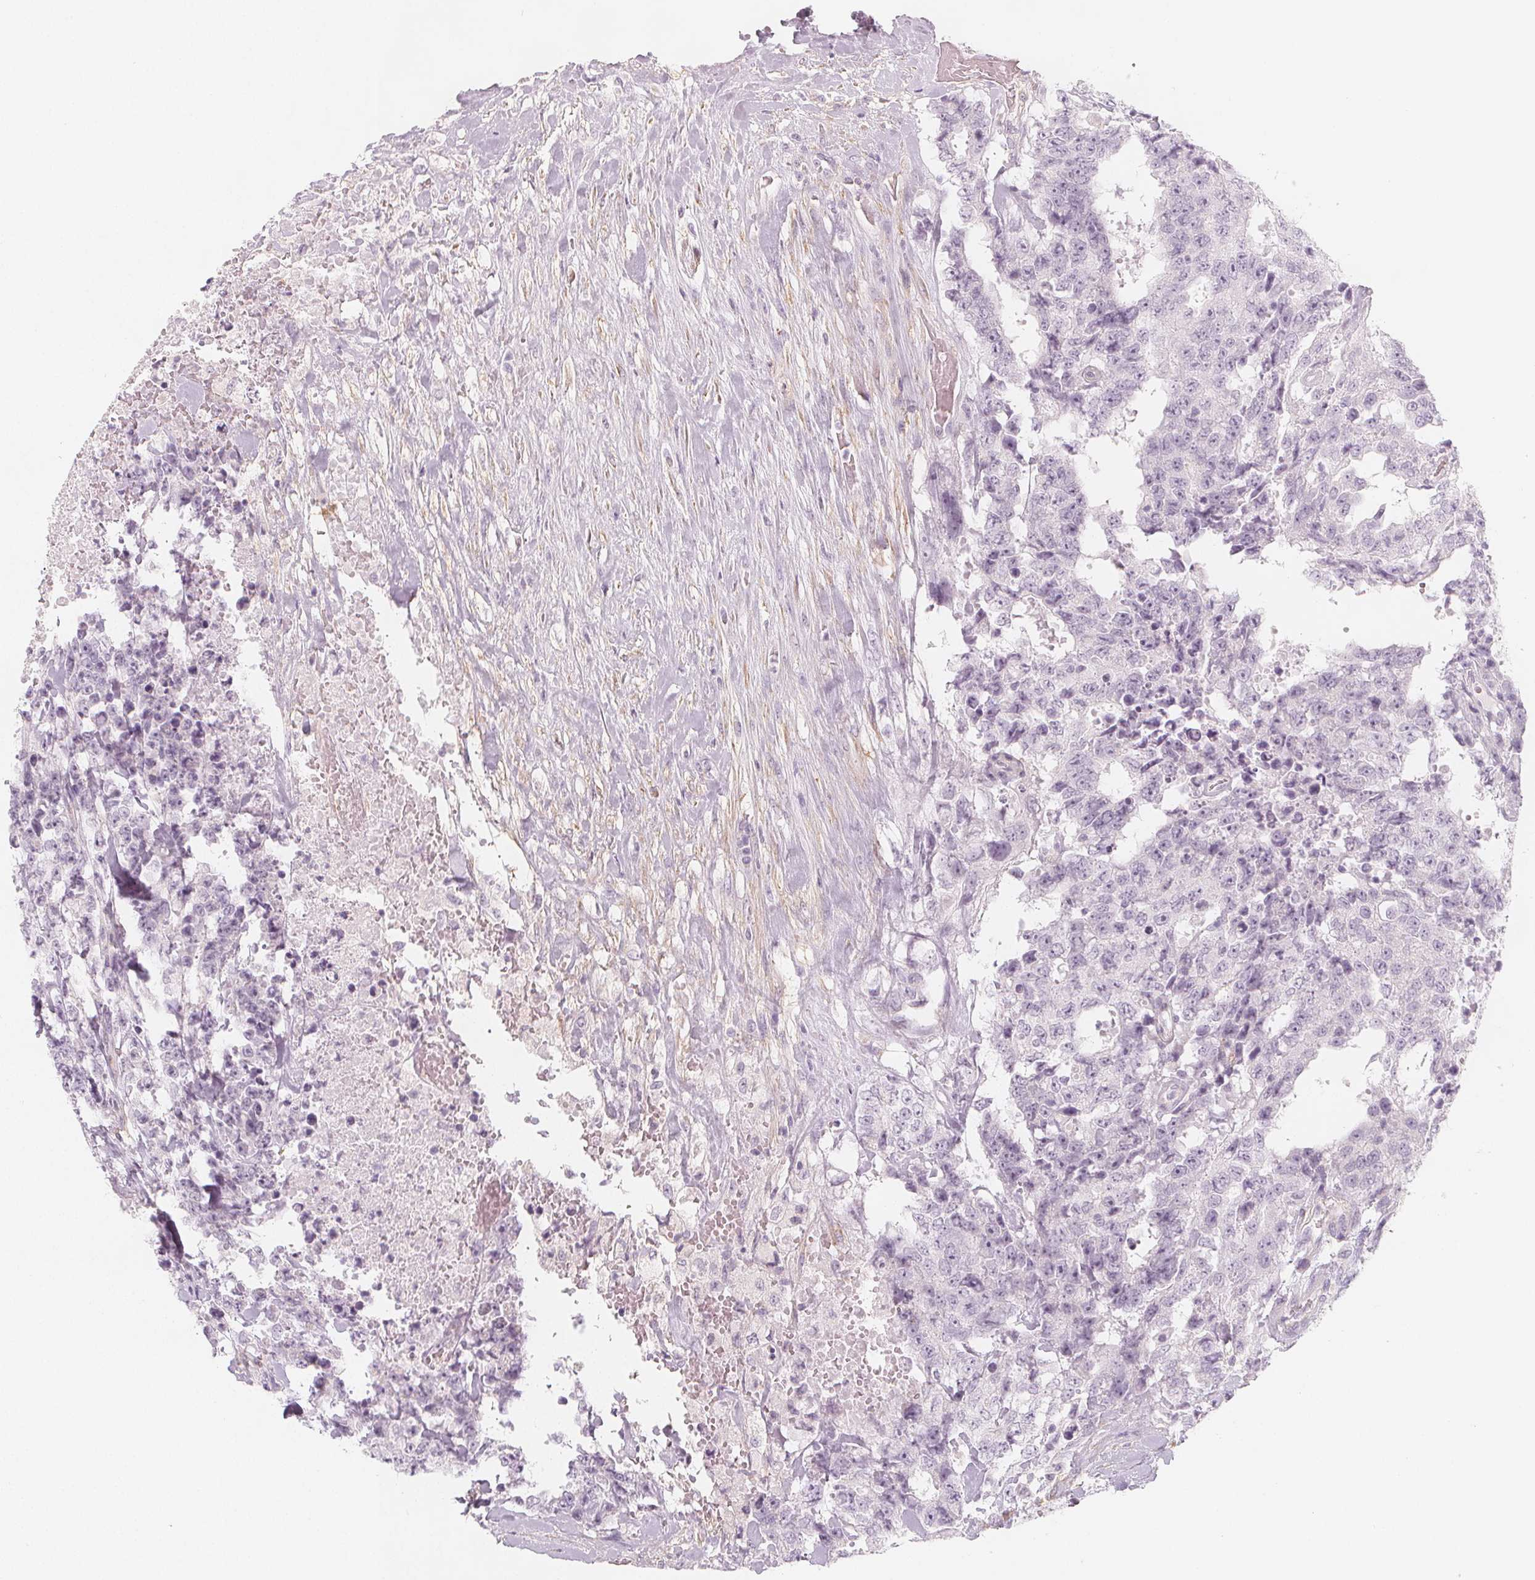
{"staining": {"intensity": "negative", "quantity": "none", "location": "none"}, "tissue": "testis cancer", "cell_type": "Tumor cells", "image_type": "cancer", "snomed": [{"axis": "morphology", "description": "Carcinoma, Embryonal, NOS"}, {"axis": "topography", "description": "Testis"}], "caption": "A histopathology image of human embryonal carcinoma (testis) is negative for staining in tumor cells. (DAB immunohistochemistry (IHC) visualized using brightfield microscopy, high magnification).", "gene": "MAP1A", "patient": {"sex": "male", "age": 24}}